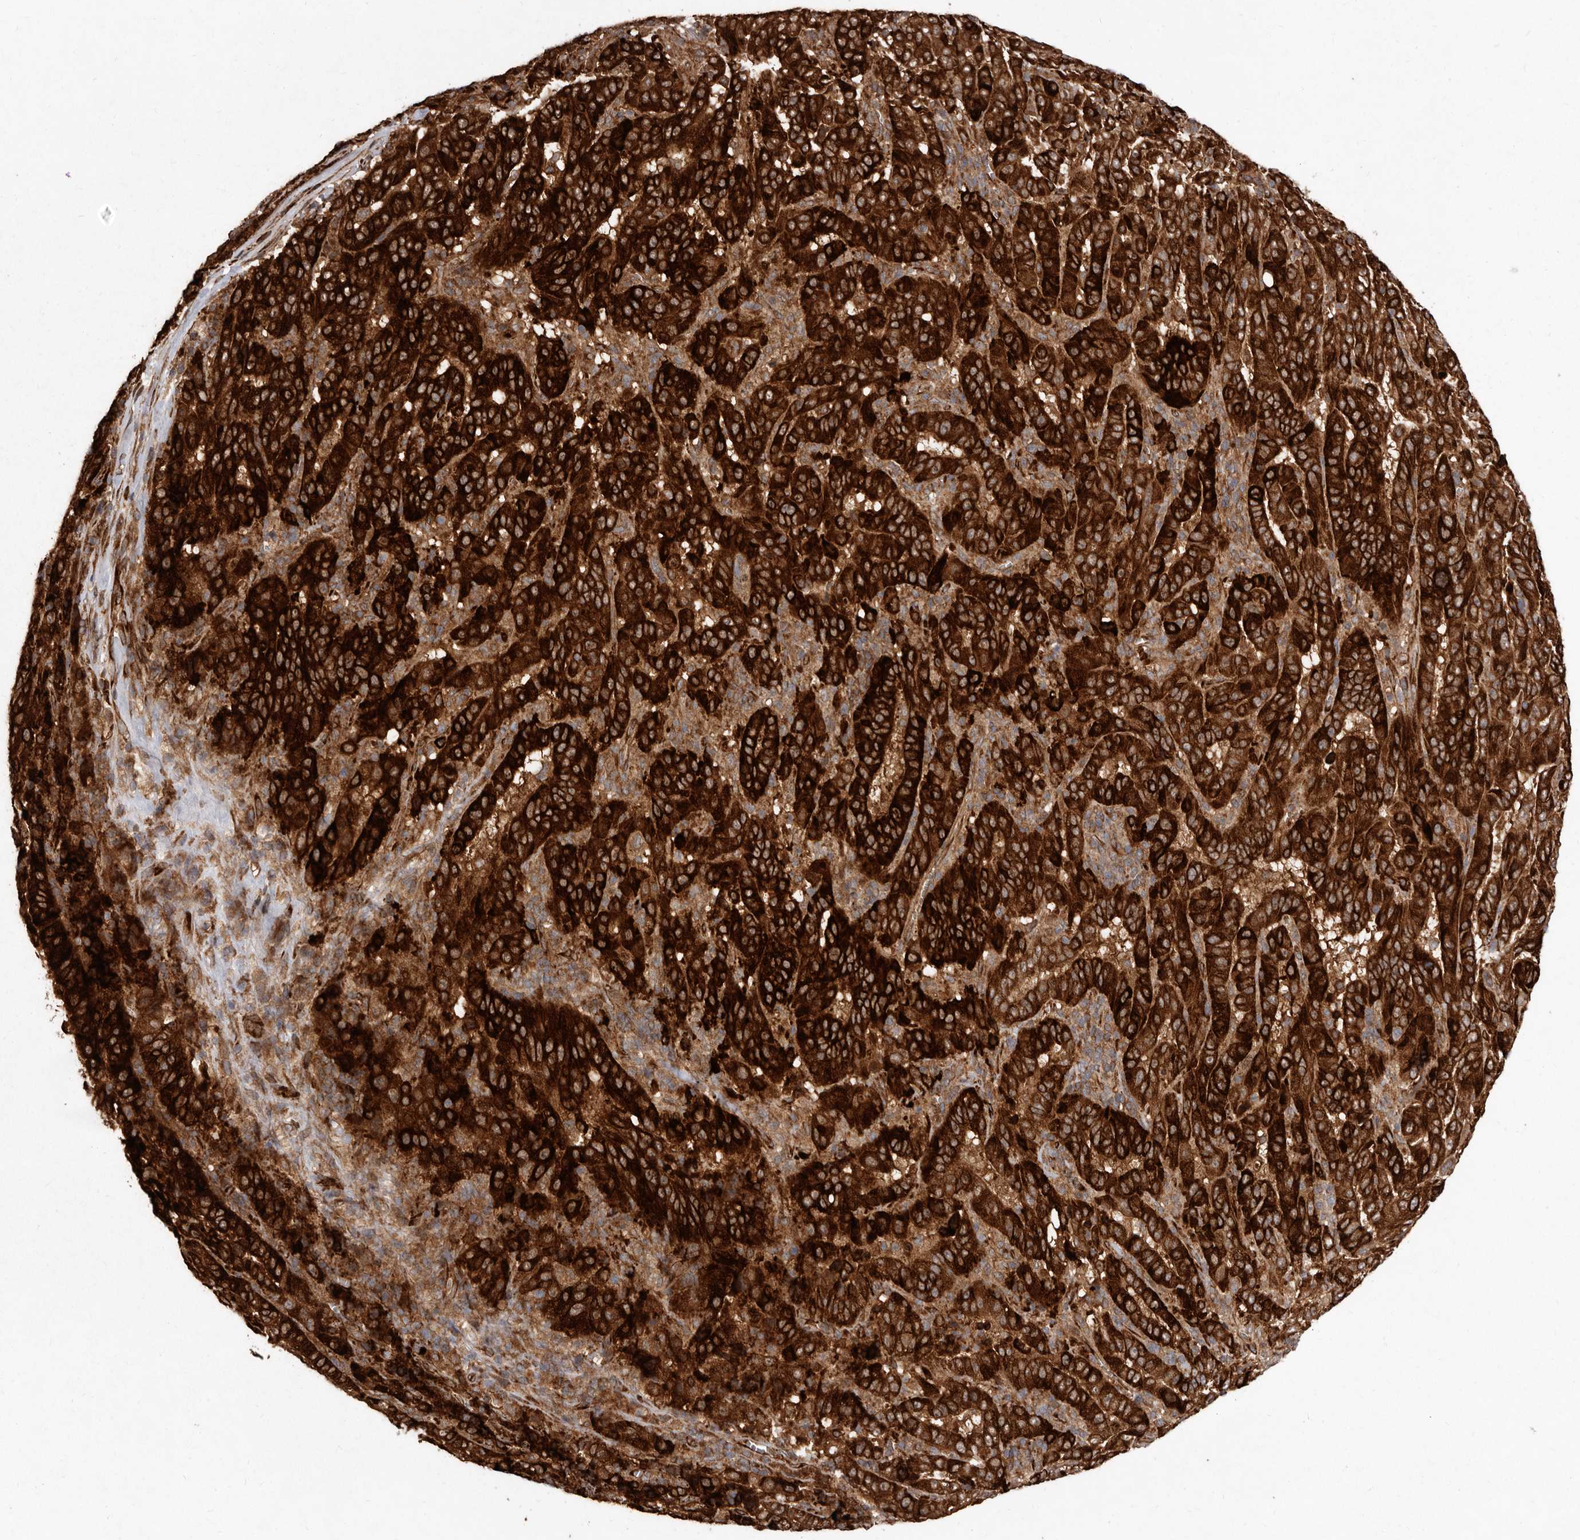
{"staining": {"intensity": "strong", "quantity": ">75%", "location": "cytoplasmic/membranous"}, "tissue": "pancreatic cancer", "cell_type": "Tumor cells", "image_type": "cancer", "snomed": [{"axis": "morphology", "description": "Adenocarcinoma, NOS"}, {"axis": "topography", "description": "Pancreas"}], "caption": "Brown immunohistochemical staining in pancreatic cancer (adenocarcinoma) shows strong cytoplasmic/membranous positivity in about >75% of tumor cells.", "gene": "FLAD1", "patient": {"sex": "male", "age": 63}}